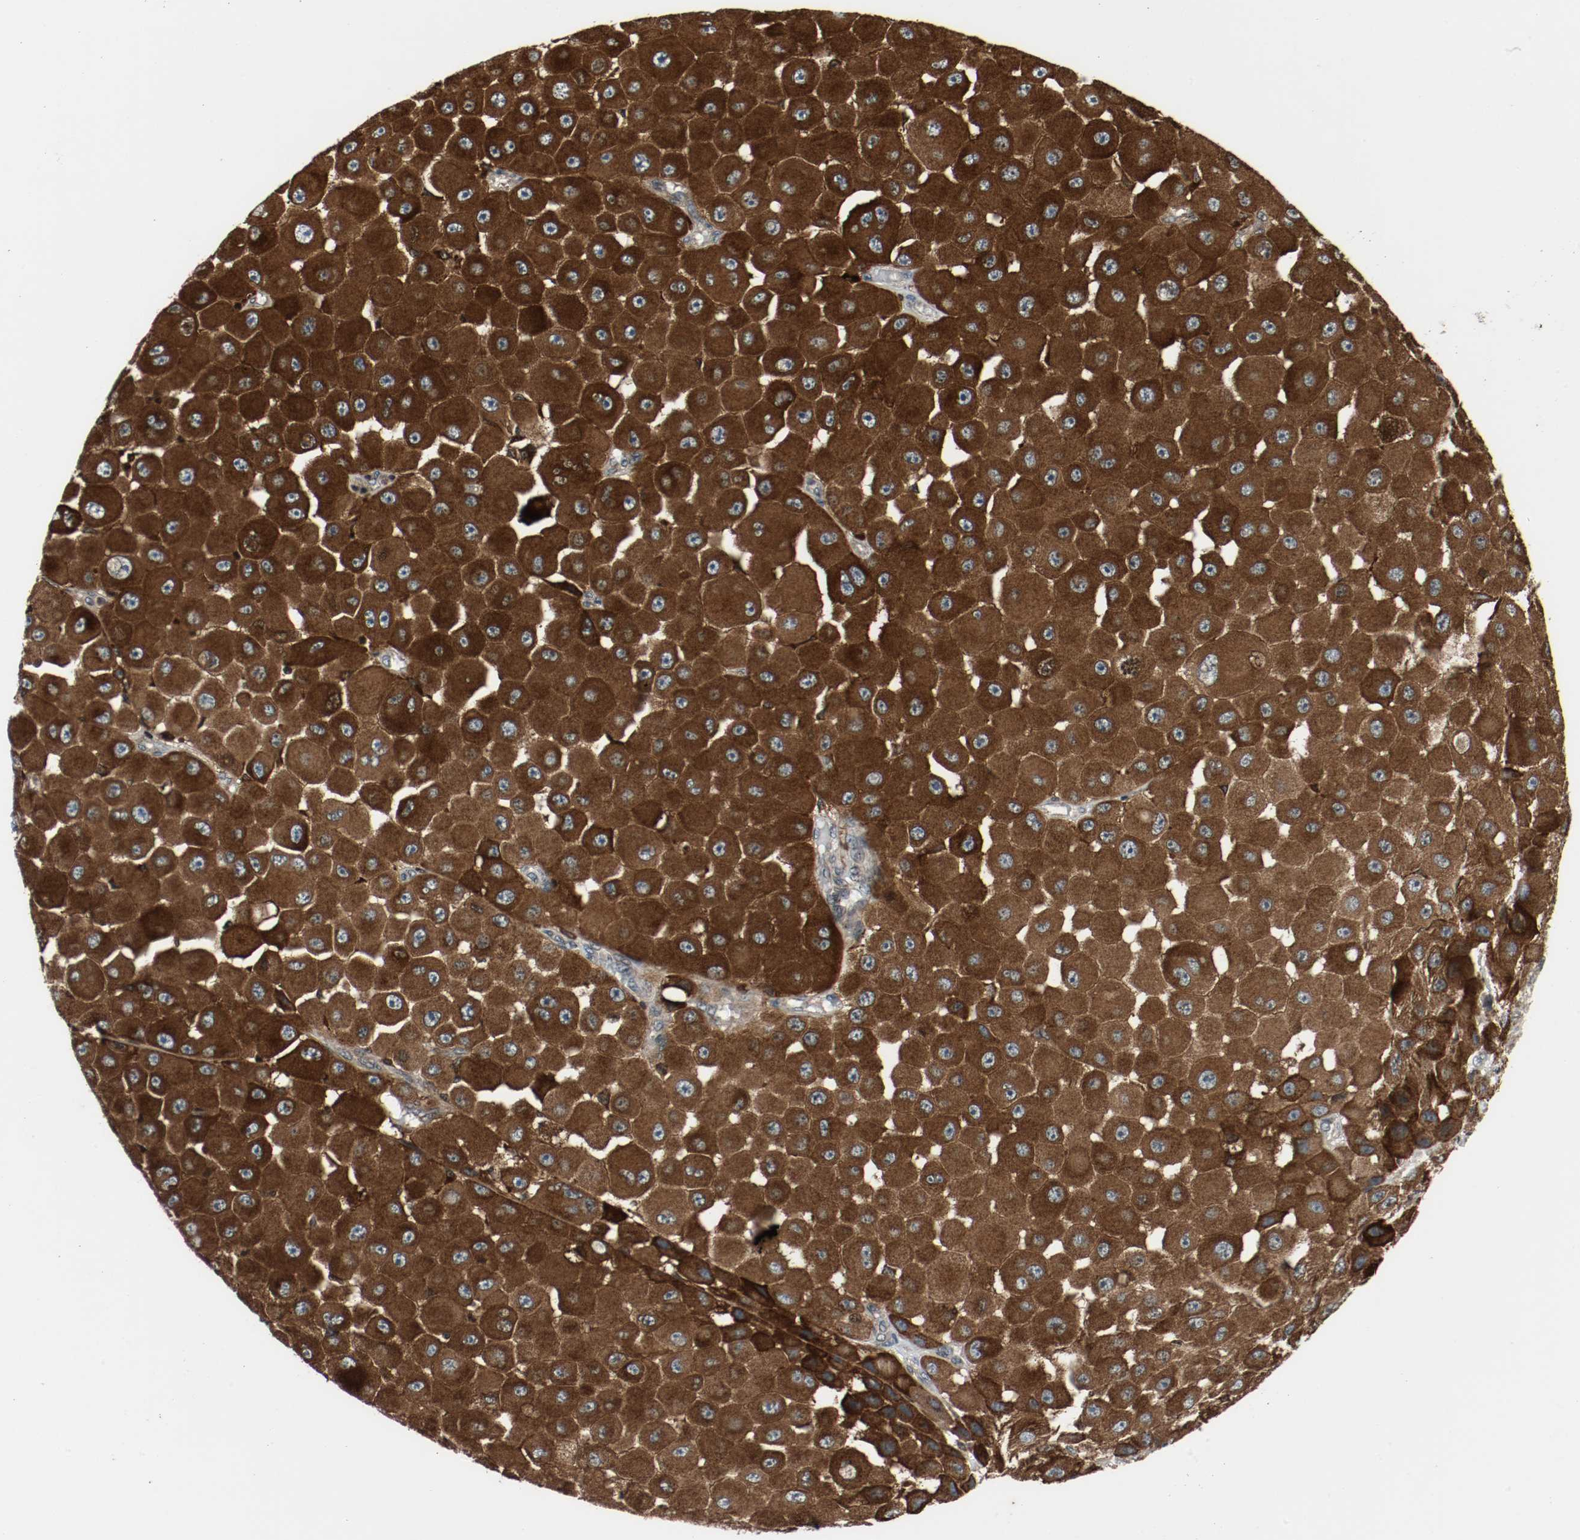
{"staining": {"intensity": "strong", "quantity": ">75%", "location": "cytoplasmic/membranous"}, "tissue": "melanoma", "cell_type": "Tumor cells", "image_type": "cancer", "snomed": [{"axis": "morphology", "description": "Malignant melanoma, NOS"}, {"axis": "topography", "description": "Skin"}], "caption": "An image of malignant melanoma stained for a protein shows strong cytoplasmic/membranous brown staining in tumor cells.", "gene": "LAMP2", "patient": {"sex": "female", "age": 81}}